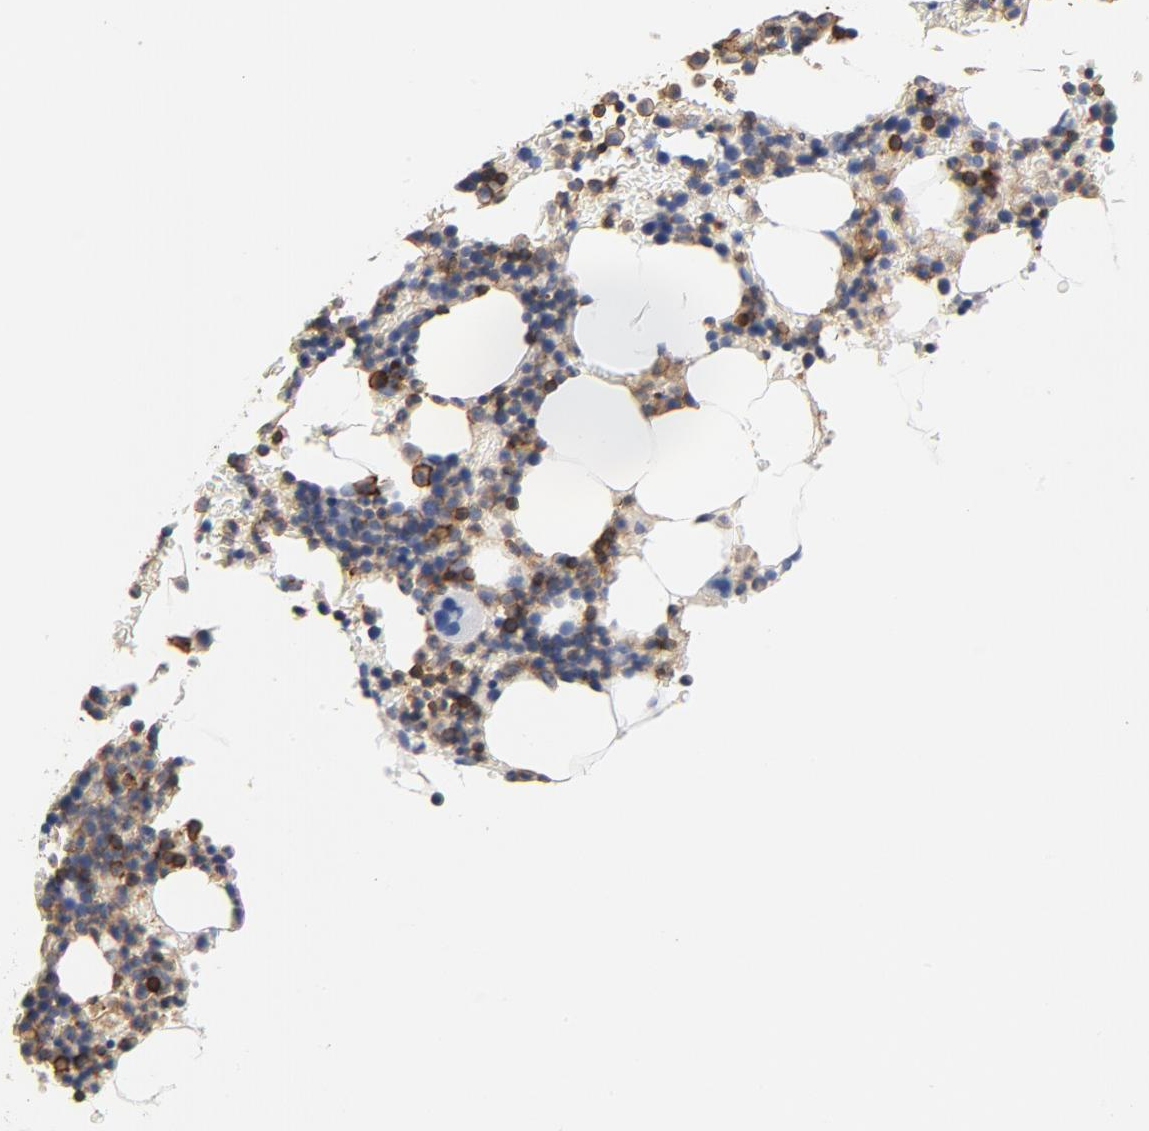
{"staining": {"intensity": "moderate", "quantity": ">75%", "location": "cytoplasmic/membranous"}, "tissue": "bone marrow", "cell_type": "Hematopoietic cells", "image_type": "normal", "snomed": [{"axis": "morphology", "description": "Normal tissue, NOS"}, {"axis": "topography", "description": "Bone marrow"}], "caption": "This image shows immunohistochemistry (IHC) staining of normal human bone marrow, with medium moderate cytoplasmic/membranous positivity in approximately >75% of hematopoietic cells.", "gene": "EZR", "patient": {"sex": "female", "age": 78}}